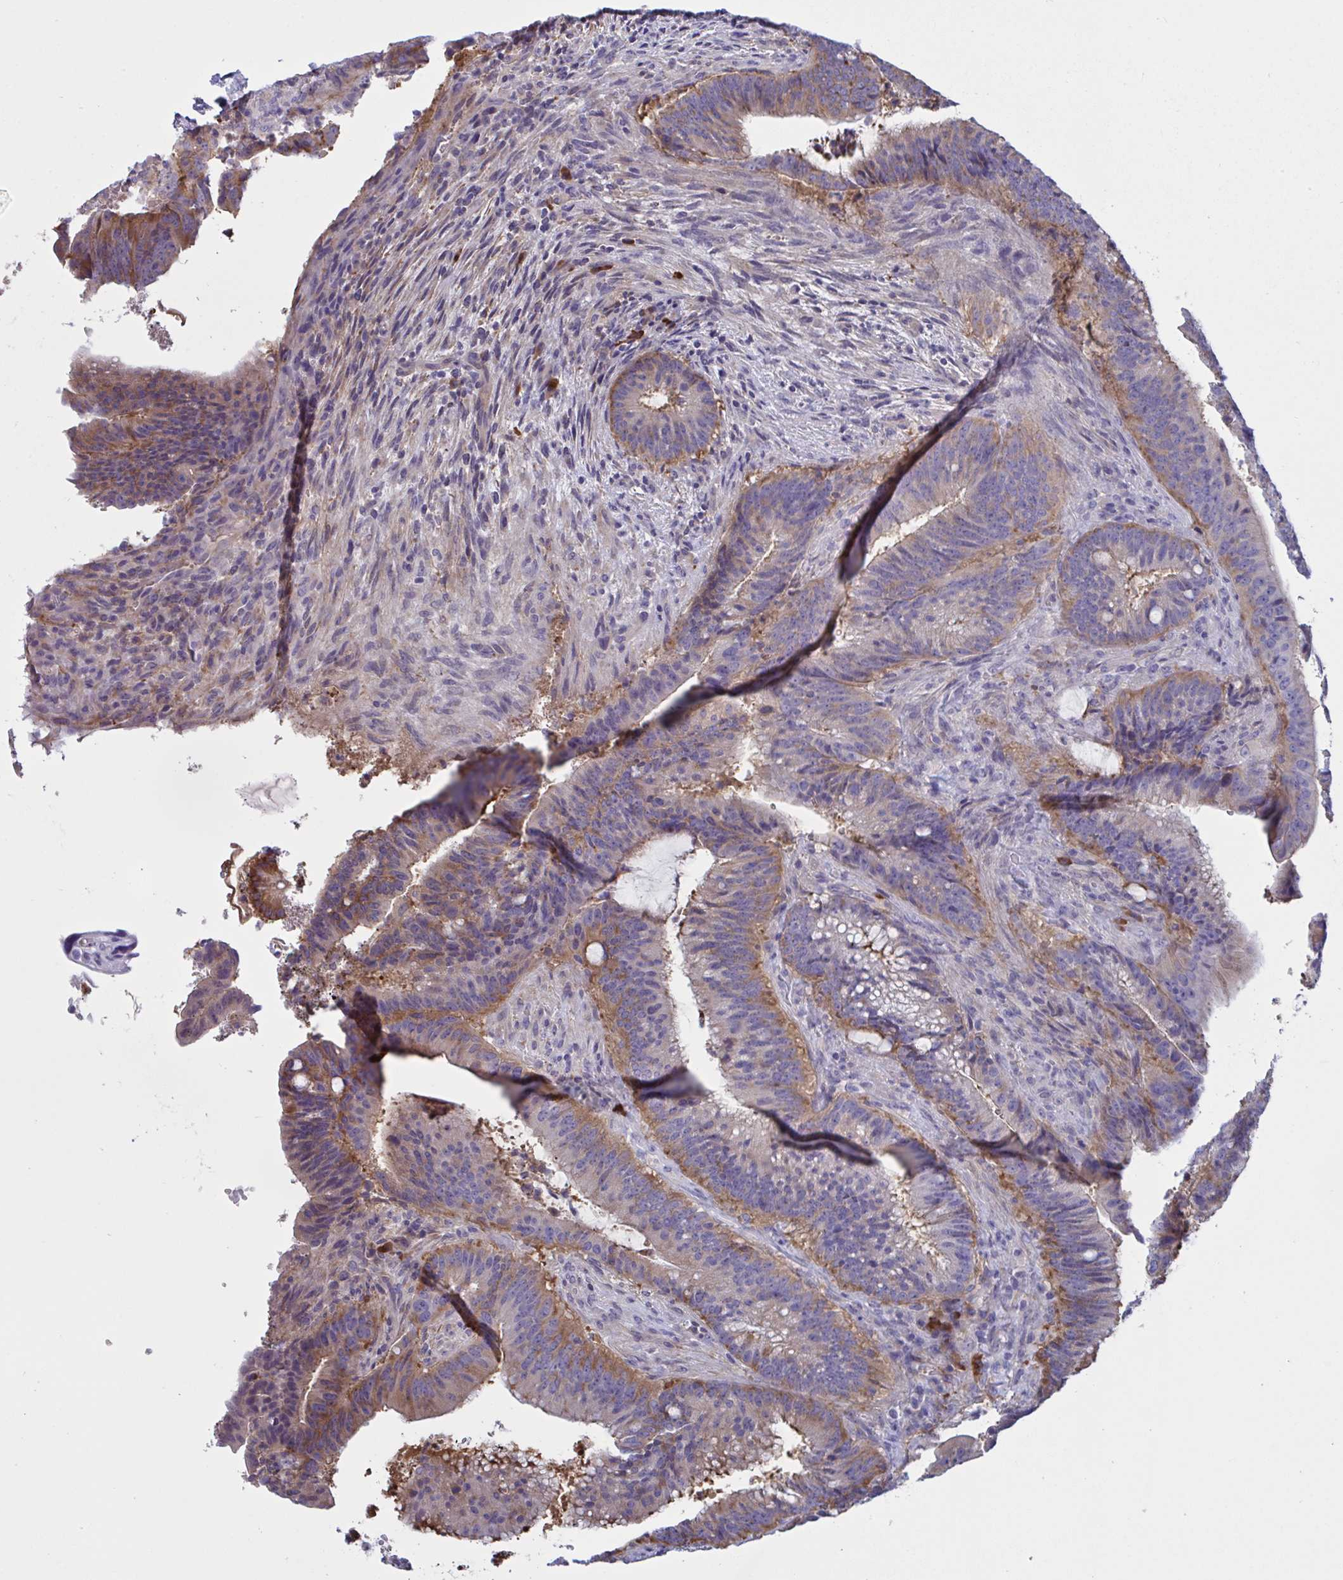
{"staining": {"intensity": "moderate", "quantity": "25%-75%", "location": "cytoplasmic/membranous"}, "tissue": "colorectal cancer", "cell_type": "Tumor cells", "image_type": "cancer", "snomed": [{"axis": "morphology", "description": "Adenocarcinoma, NOS"}, {"axis": "topography", "description": "Colon"}], "caption": "Colorectal adenocarcinoma stained for a protein displays moderate cytoplasmic/membranous positivity in tumor cells. (Stains: DAB (3,3'-diaminobenzidine) in brown, nuclei in blue, Microscopy: brightfield microscopy at high magnification).", "gene": "MS4A14", "patient": {"sex": "female", "age": 43}}